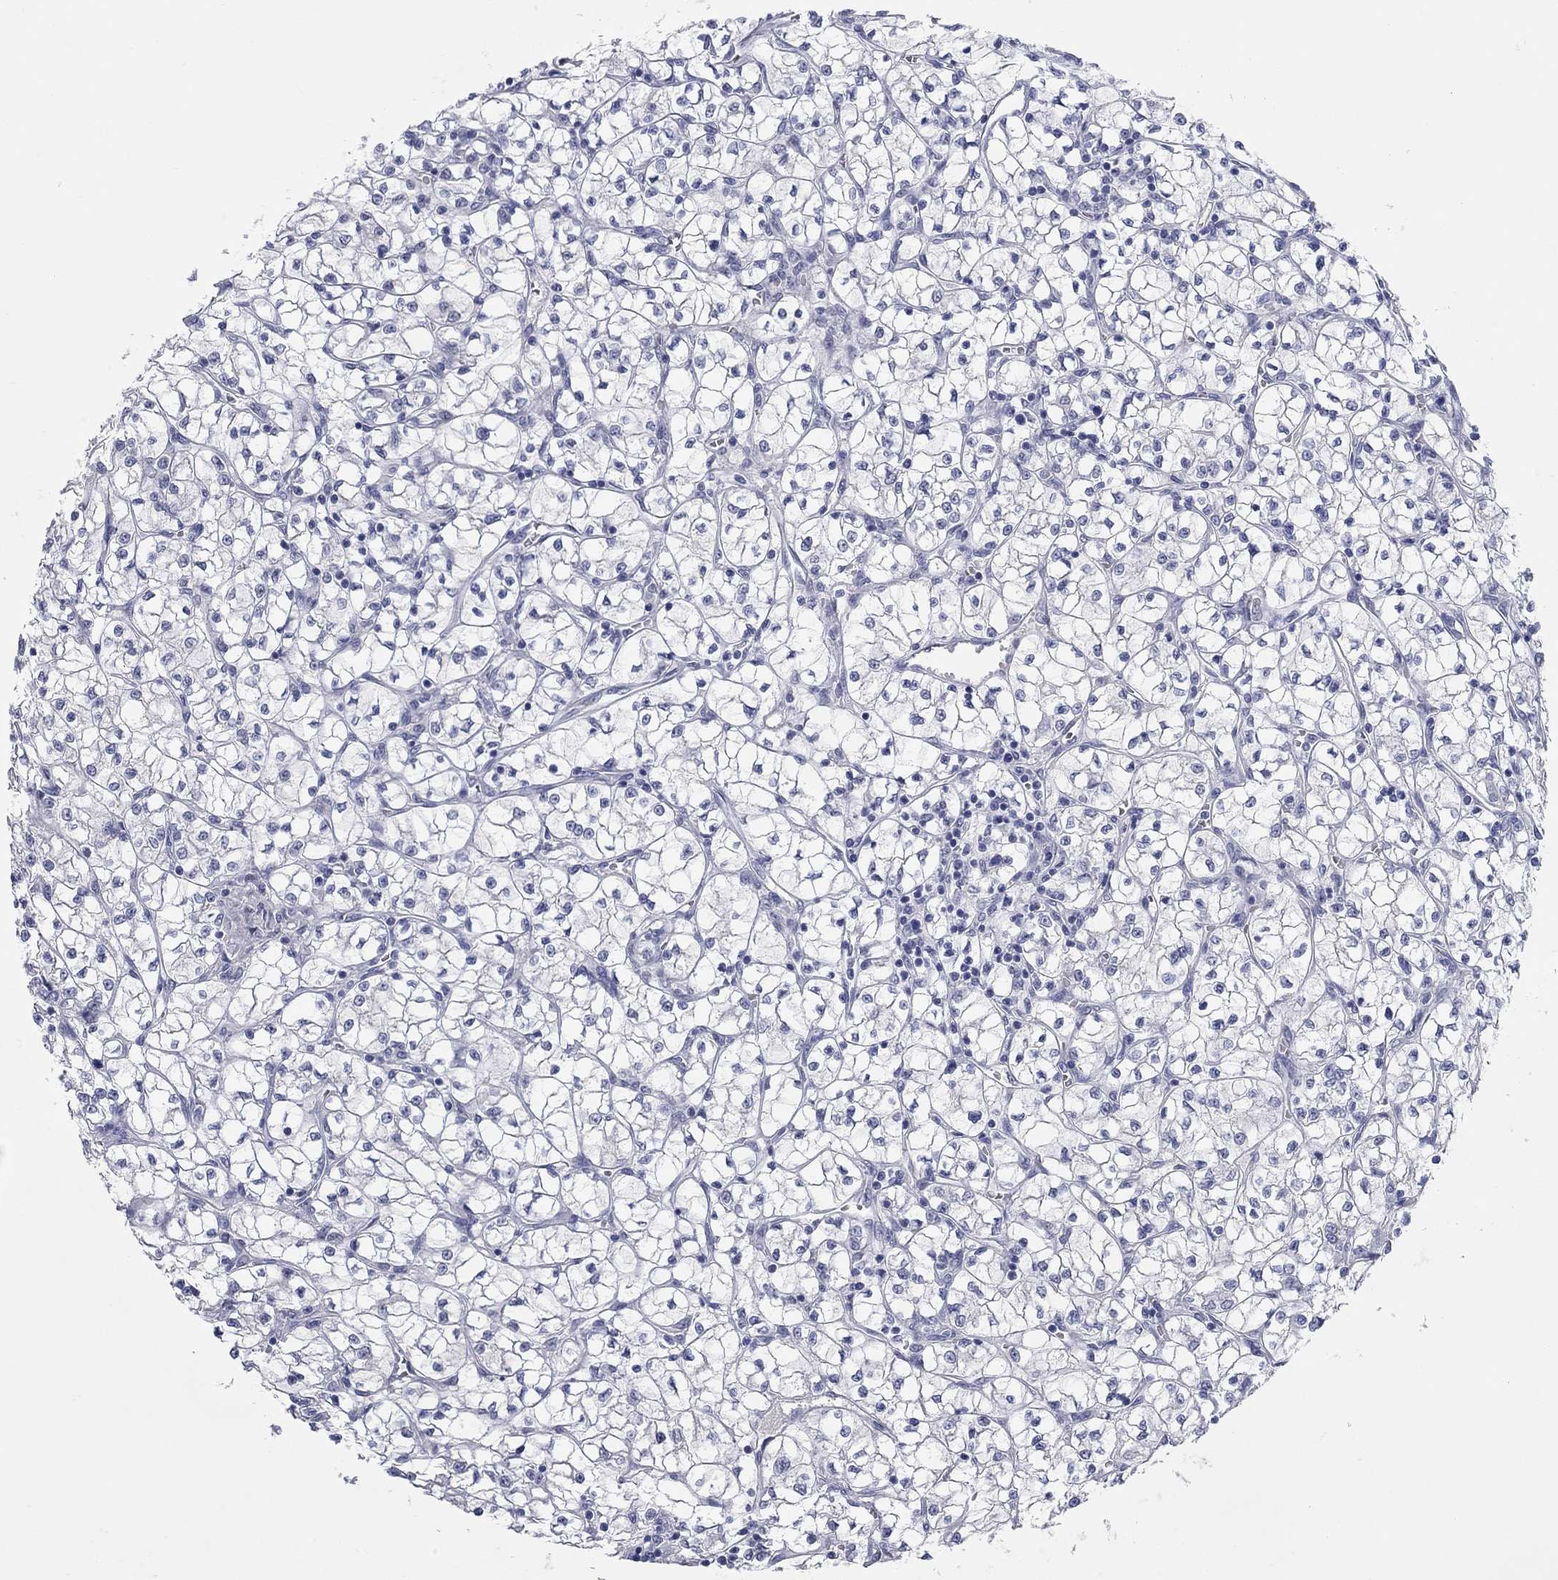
{"staining": {"intensity": "negative", "quantity": "none", "location": "none"}, "tissue": "renal cancer", "cell_type": "Tumor cells", "image_type": "cancer", "snomed": [{"axis": "morphology", "description": "Adenocarcinoma, NOS"}, {"axis": "topography", "description": "Kidney"}], "caption": "DAB (3,3'-diaminobenzidine) immunohistochemical staining of renal adenocarcinoma reveals no significant expression in tumor cells.", "gene": "WASF3", "patient": {"sex": "female", "age": 64}}